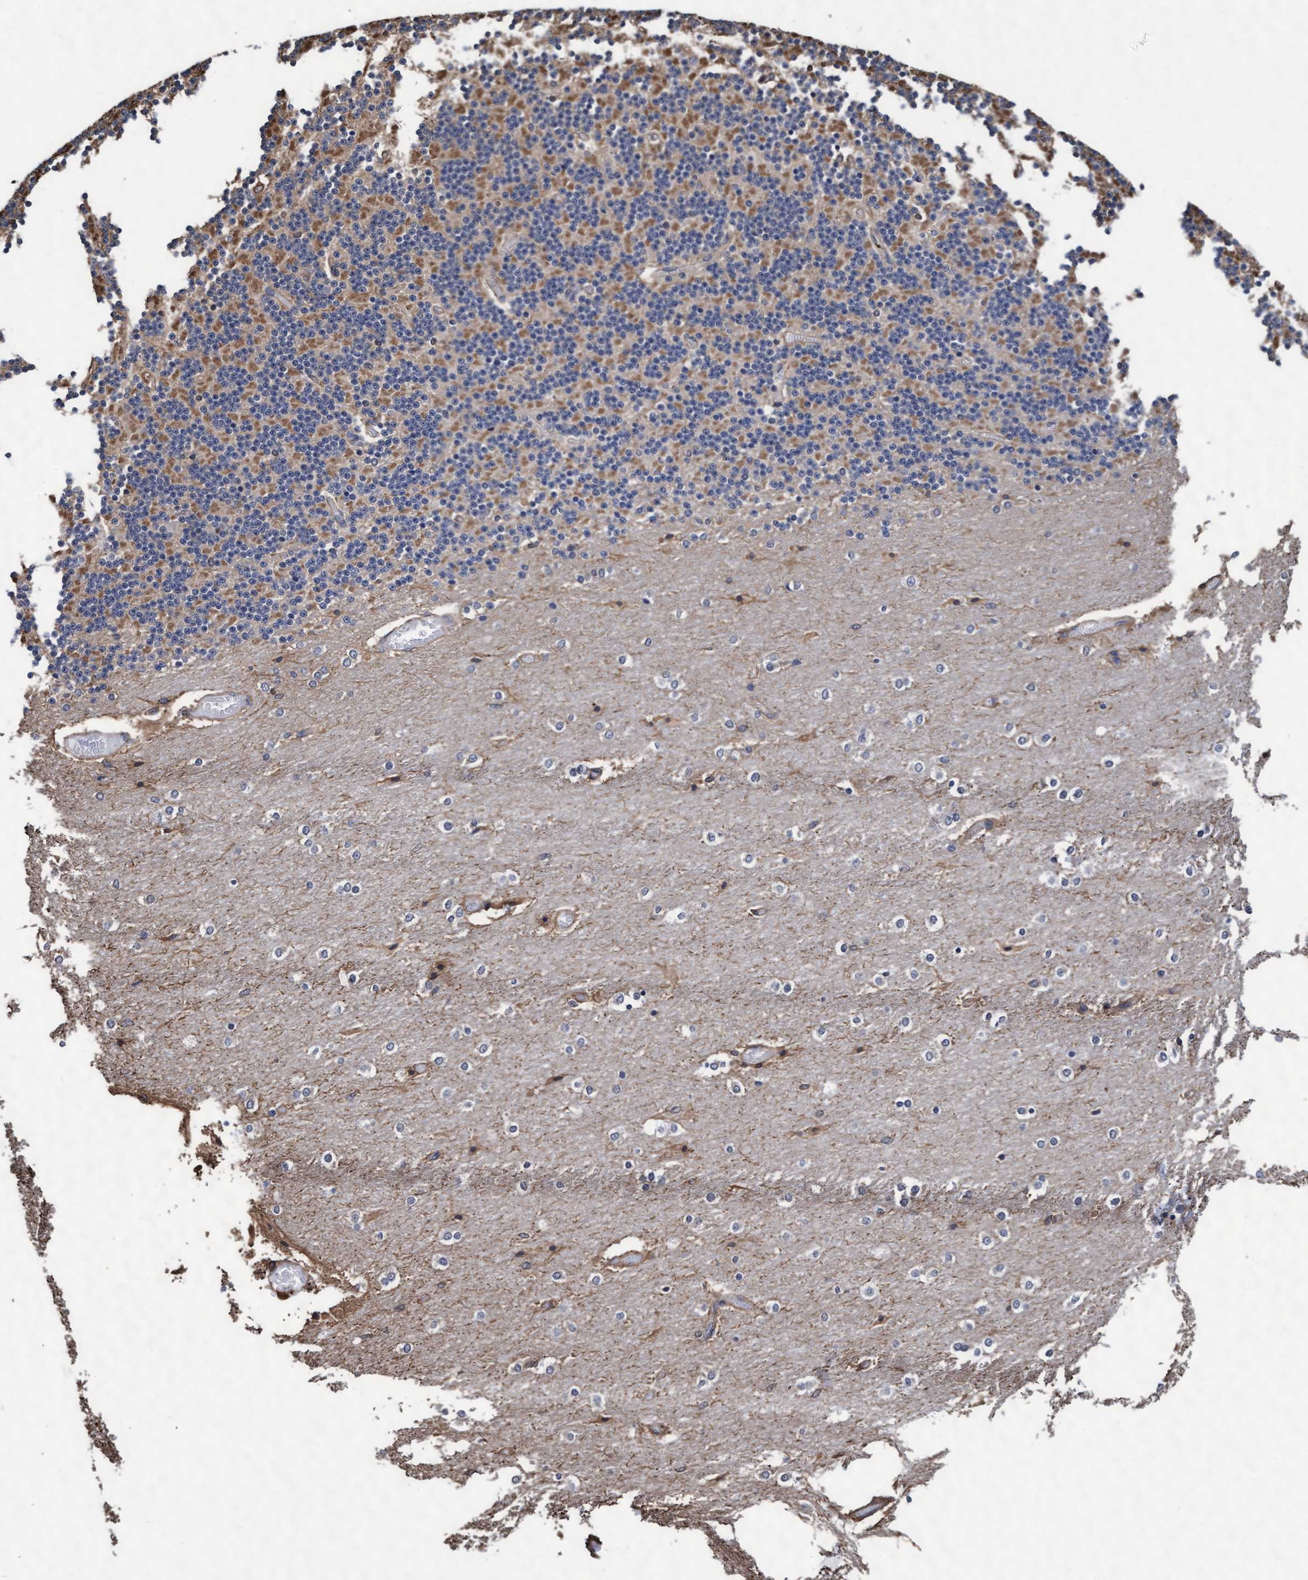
{"staining": {"intensity": "weak", "quantity": "25%-75%", "location": "cytoplasmic/membranous"}, "tissue": "cerebellum", "cell_type": "Cells in granular layer", "image_type": "normal", "snomed": [{"axis": "morphology", "description": "Normal tissue, NOS"}, {"axis": "topography", "description": "Cerebellum"}], "caption": "A photomicrograph of cerebellum stained for a protein demonstrates weak cytoplasmic/membranous brown staining in cells in granular layer.", "gene": "GRHPR", "patient": {"sex": "female", "age": 54}}